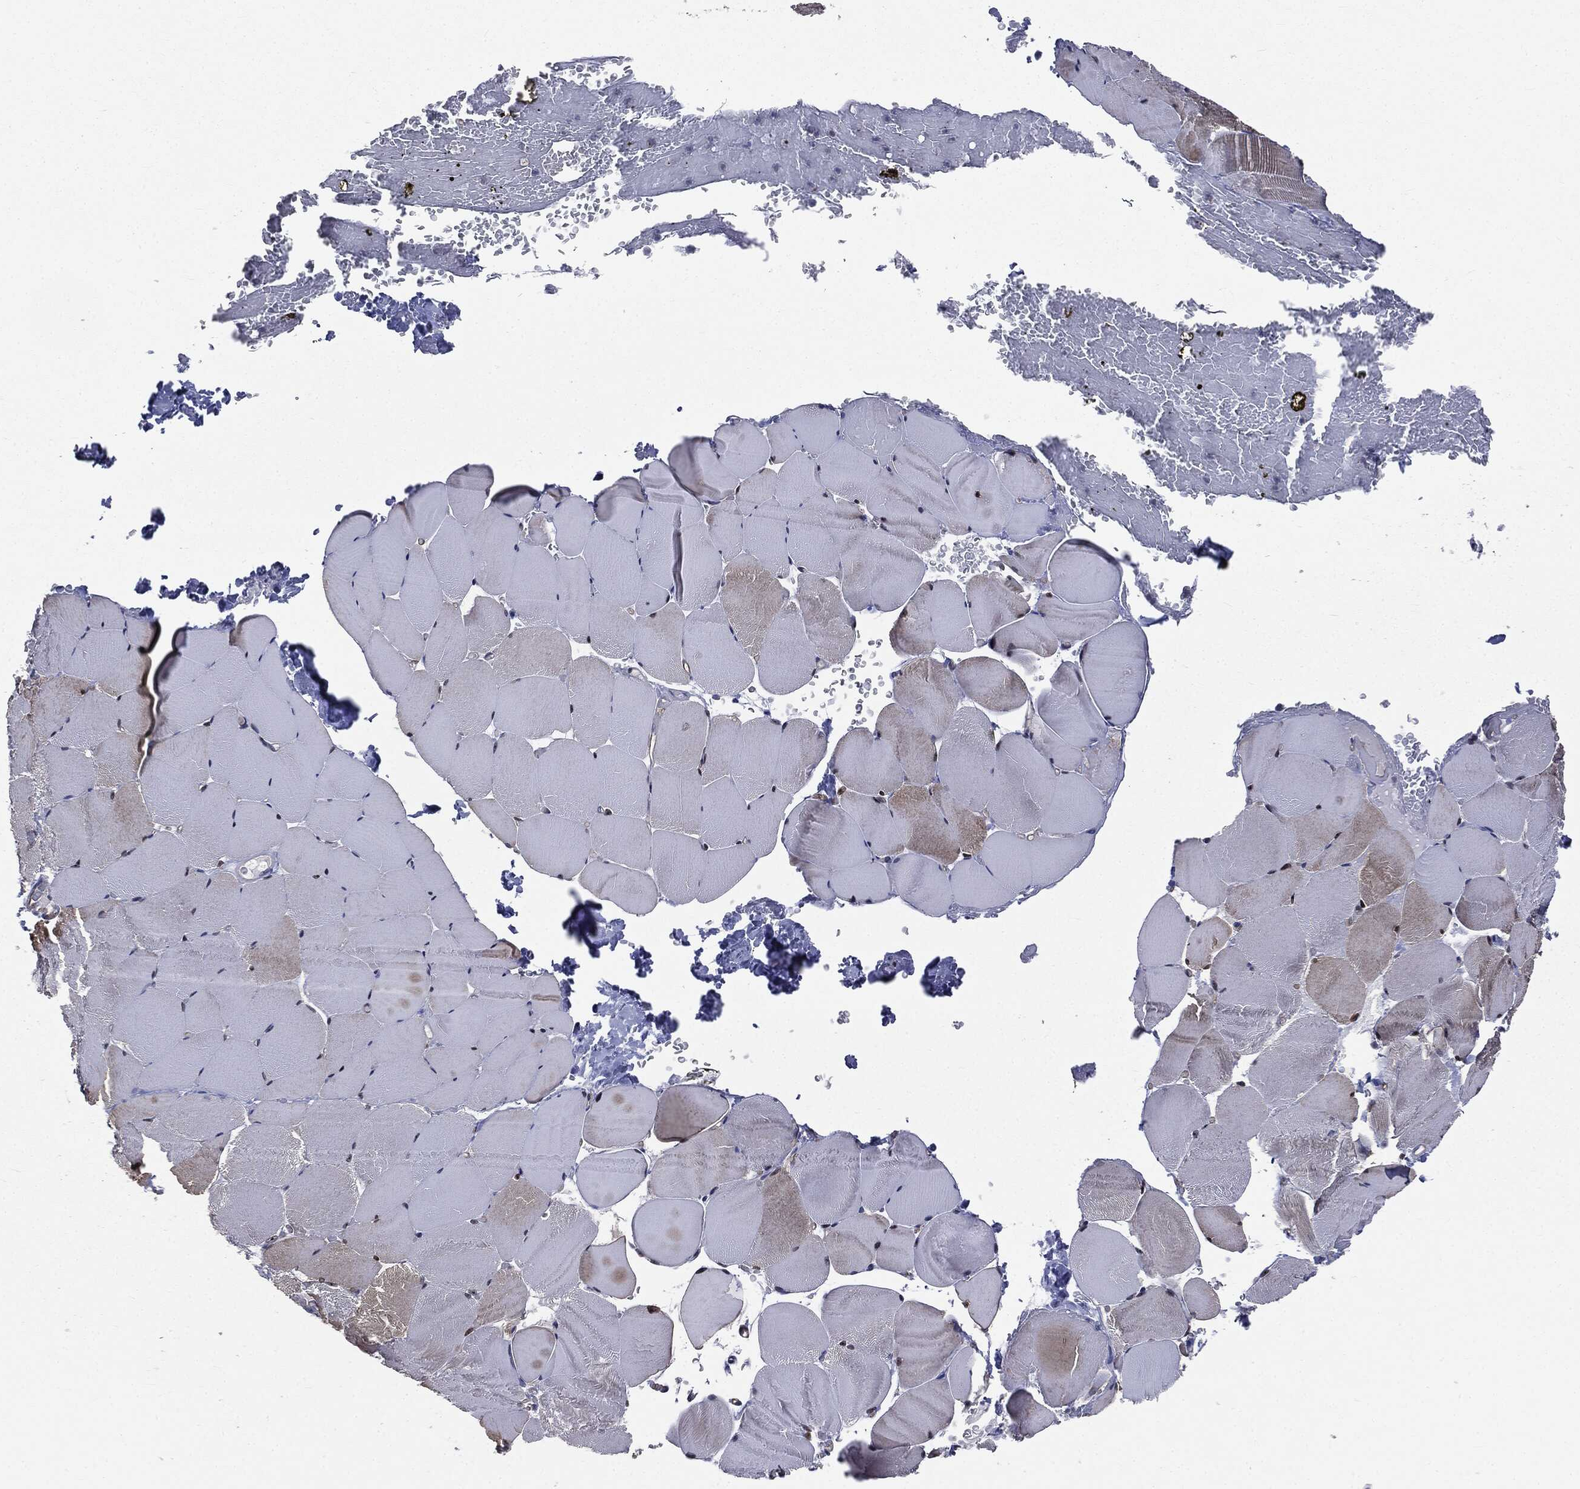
{"staining": {"intensity": "weak", "quantity": "<25%", "location": "cytoplasmic/membranous"}, "tissue": "skeletal muscle", "cell_type": "Myocytes", "image_type": "normal", "snomed": [{"axis": "morphology", "description": "Normal tissue, NOS"}, {"axis": "topography", "description": "Skeletal muscle"}], "caption": "Immunohistochemistry (IHC) of benign human skeletal muscle reveals no staining in myocytes. The staining is performed using DAB (3,3'-diaminobenzidine) brown chromogen with nuclei counter-stained in using hematoxylin.", "gene": "TRMT1L", "patient": {"sex": "female", "age": 37}}